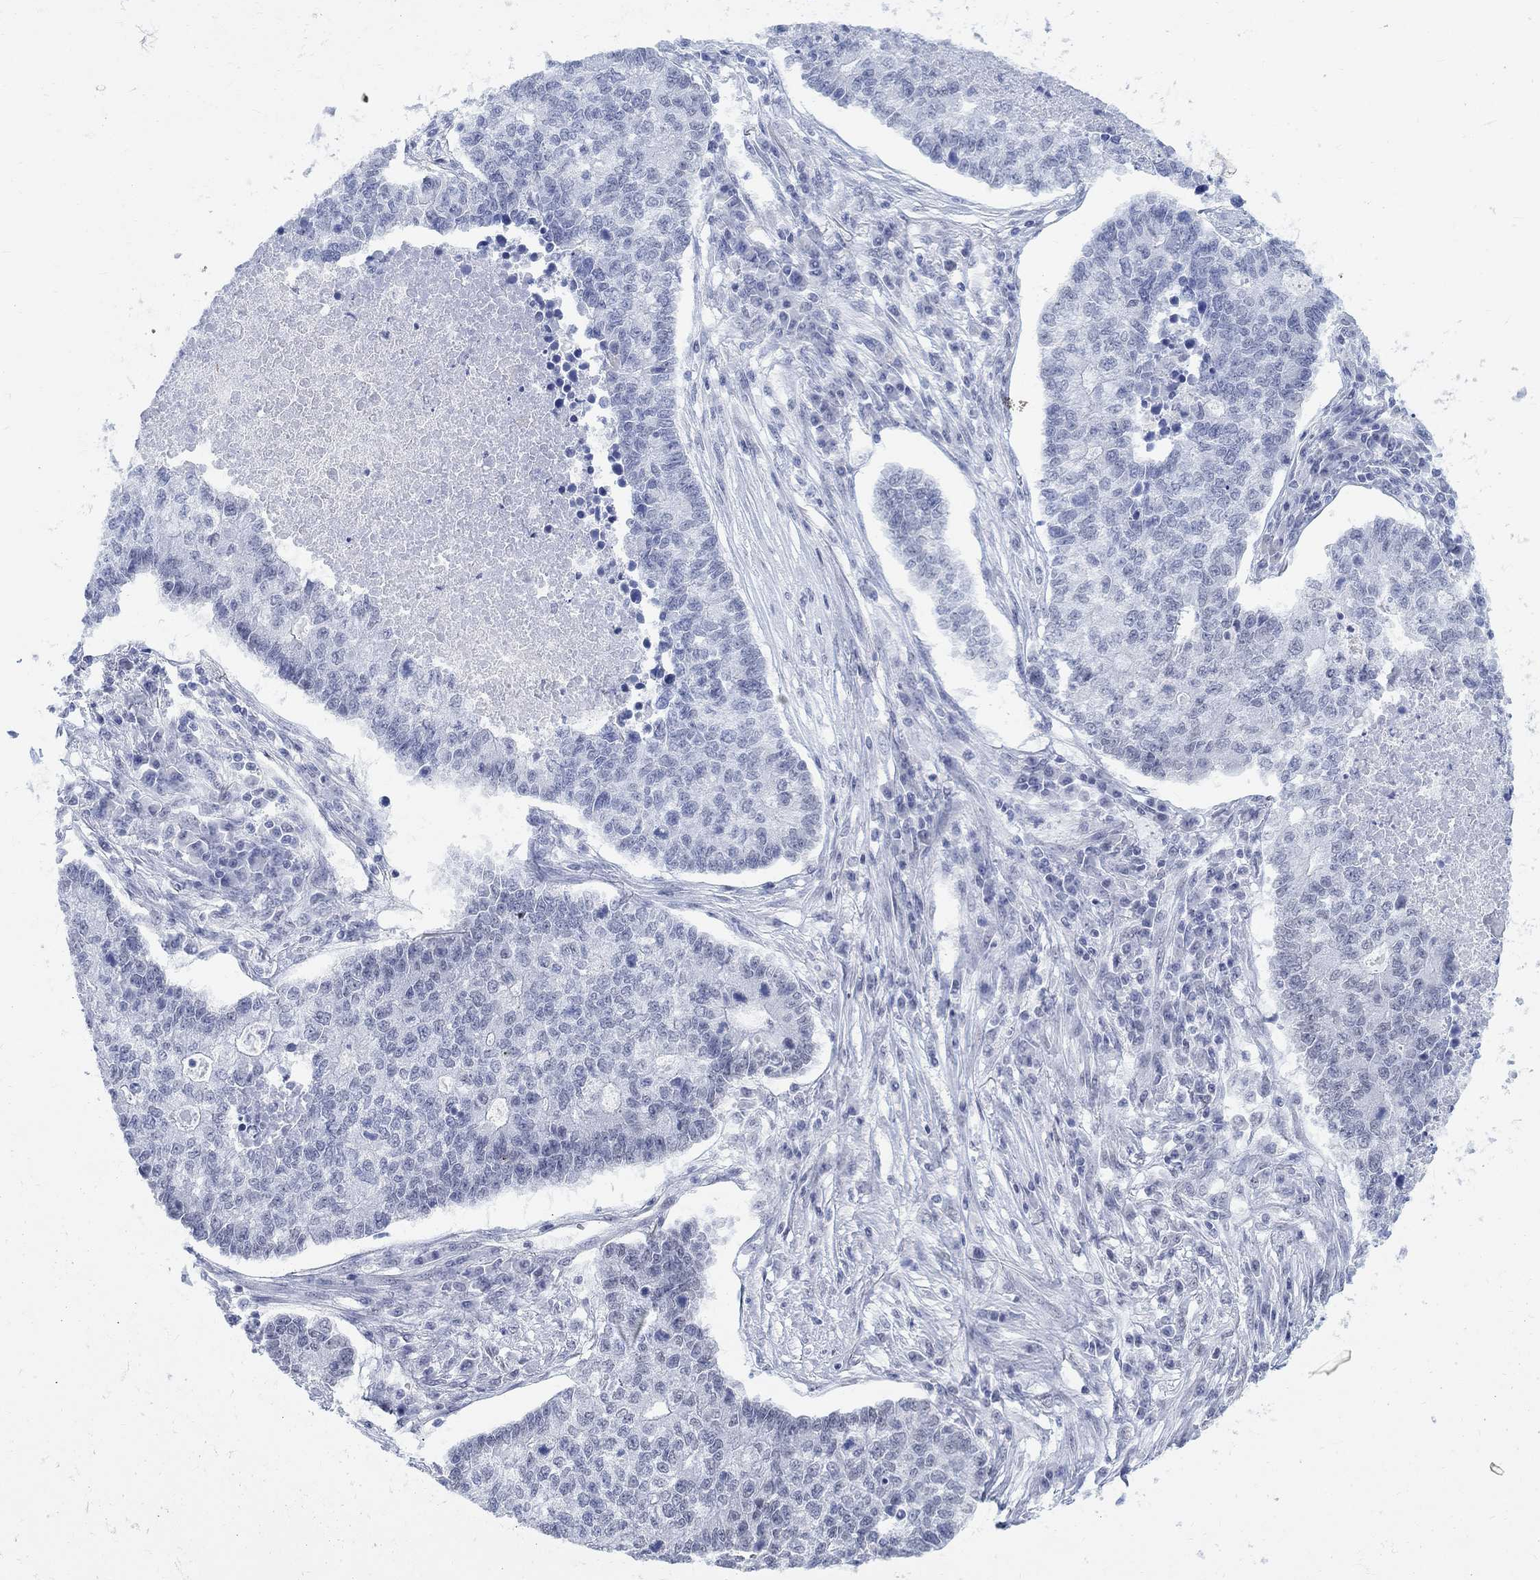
{"staining": {"intensity": "negative", "quantity": "none", "location": "none"}, "tissue": "lung cancer", "cell_type": "Tumor cells", "image_type": "cancer", "snomed": [{"axis": "morphology", "description": "Adenocarcinoma, NOS"}, {"axis": "topography", "description": "Lung"}], "caption": "This is a photomicrograph of IHC staining of lung adenocarcinoma, which shows no positivity in tumor cells.", "gene": "ANKS1B", "patient": {"sex": "male", "age": 57}}